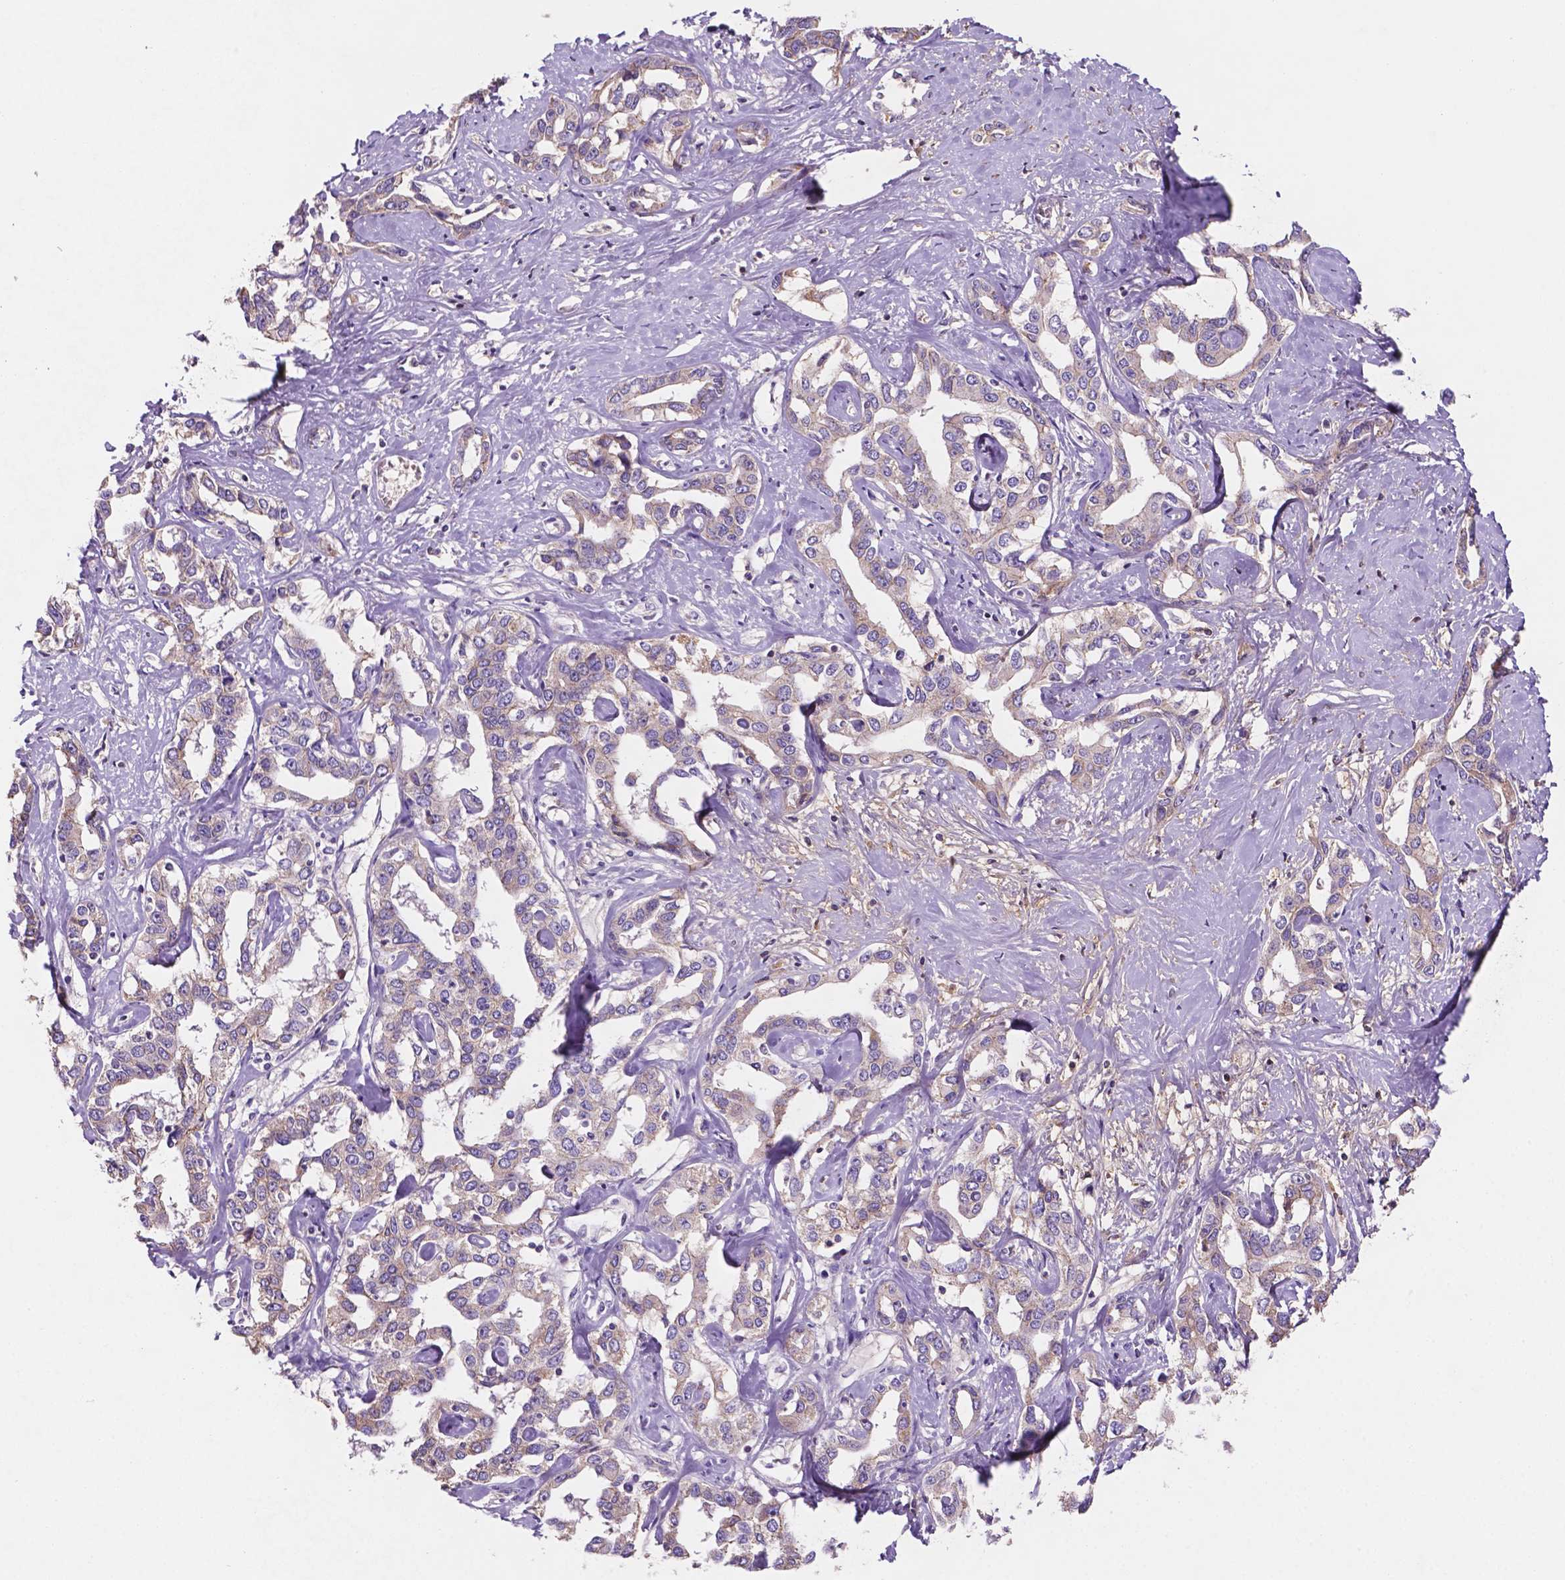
{"staining": {"intensity": "weak", "quantity": "<25%", "location": "cytoplasmic/membranous"}, "tissue": "liver cancer", "cell_type": "Tumor cells", "image_type": "cancer", "snomed": [{"axis": "morphology", "description": "Cholangiocarcinoma"}, {"axis": "topography", "description": "Liver"}], "caption": "Tumor cells show no significant positivity in liver cholangiocarcinoma.", "gene": "MKRN2OS", "patient": {"sex": "male", "age": 59}}